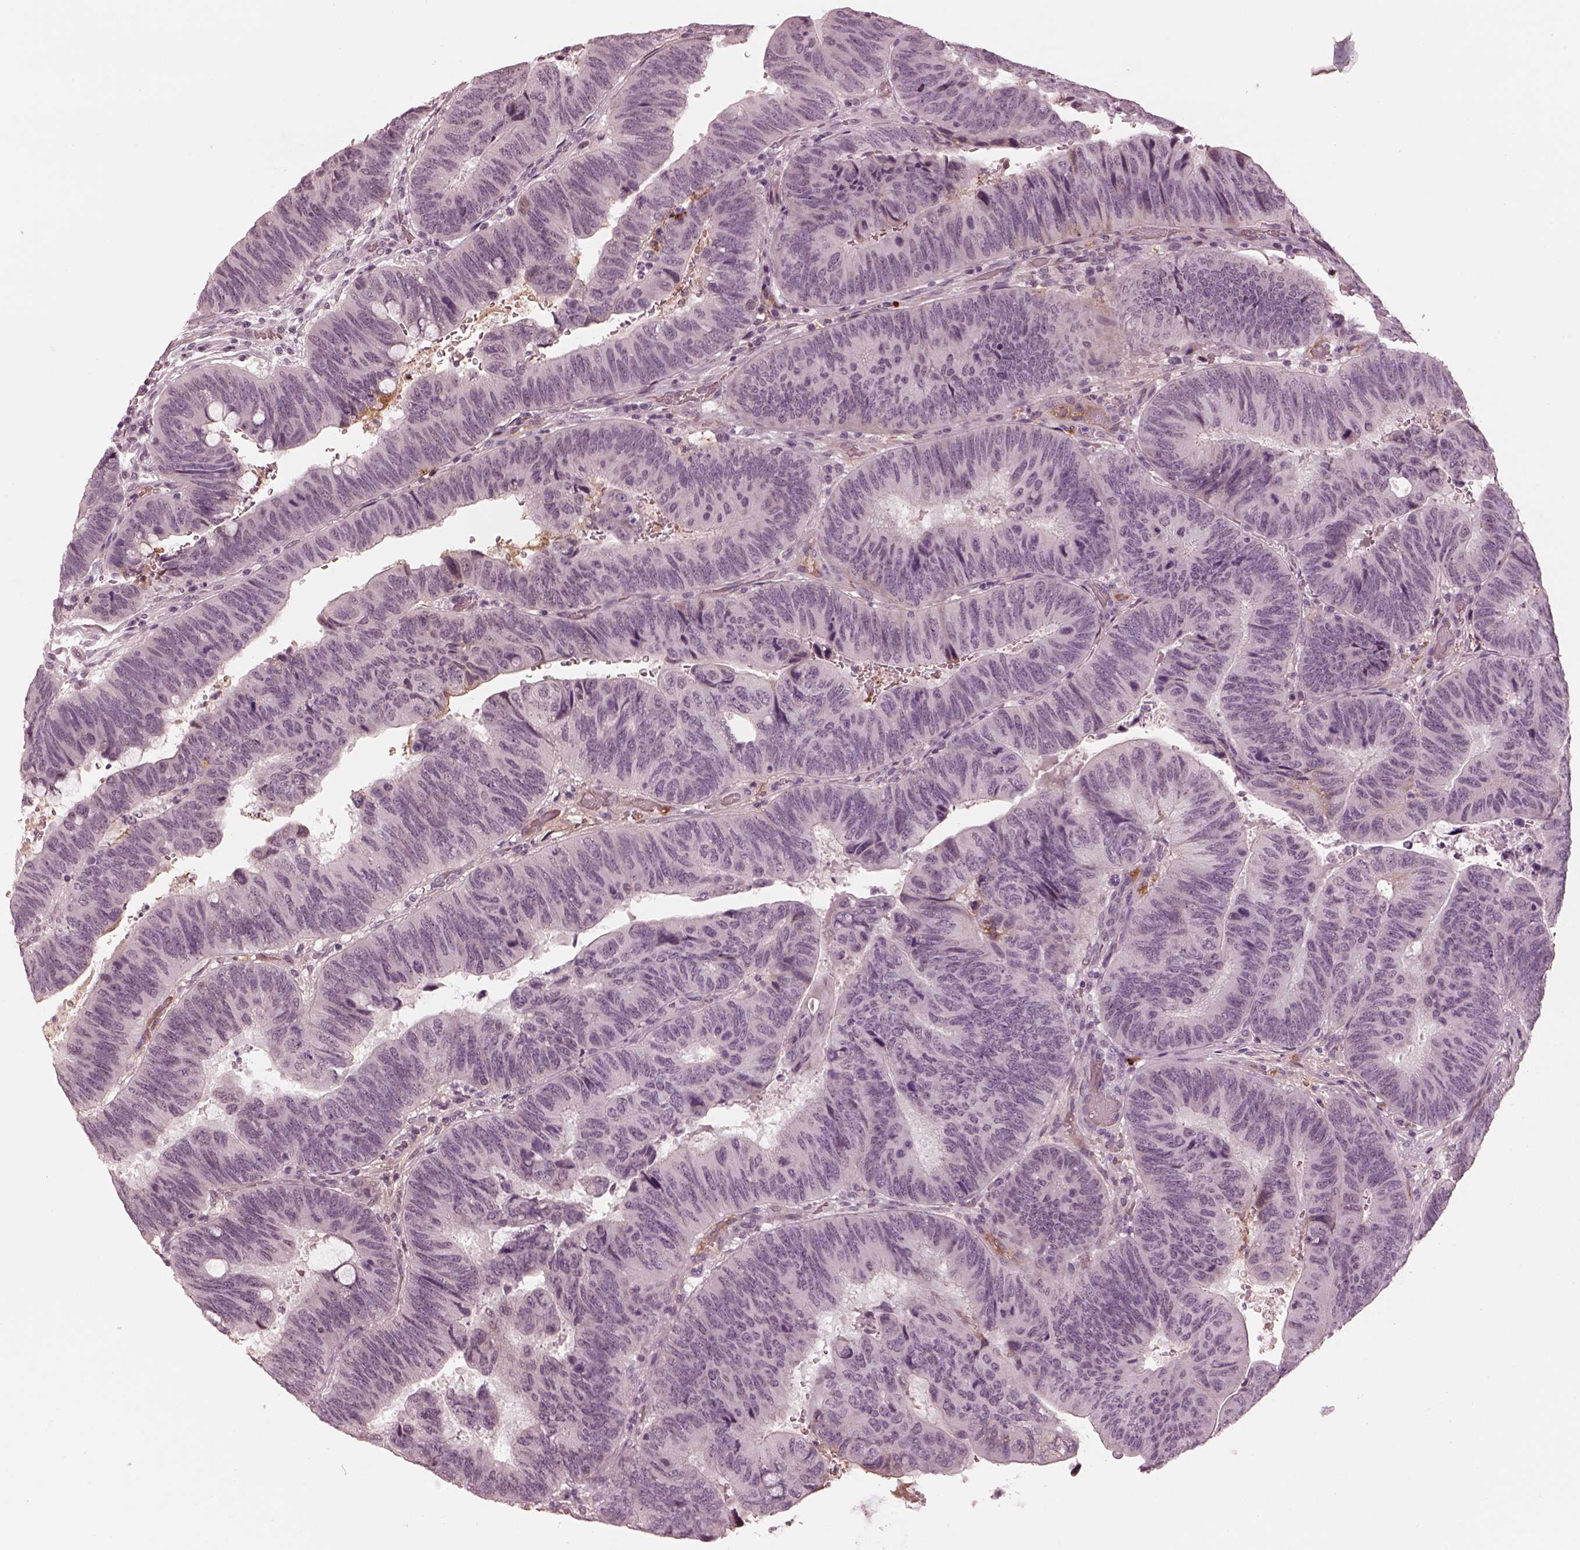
{"staining": {"intensity": "negative", "quantity": "none", "location": "none"}, "tissue": "colorectal cancer", "cell_type": "Tumor cells", "image_type": "cancer", "snomed": [{"axis": "morphology", "description": "Normal tissue, NOS"}, {"axis": "morphology", "description": "Adenocarcinoma, NOS"}, {"axis": "topography", "description": "Rectum"}], "caption": "A high-resolution image shows IHC staining of colorectal cancer, which reveals no significant staining in tumor cells.", "gene": "KCNA2", "patient": {"sex": "male", "age": 92}}